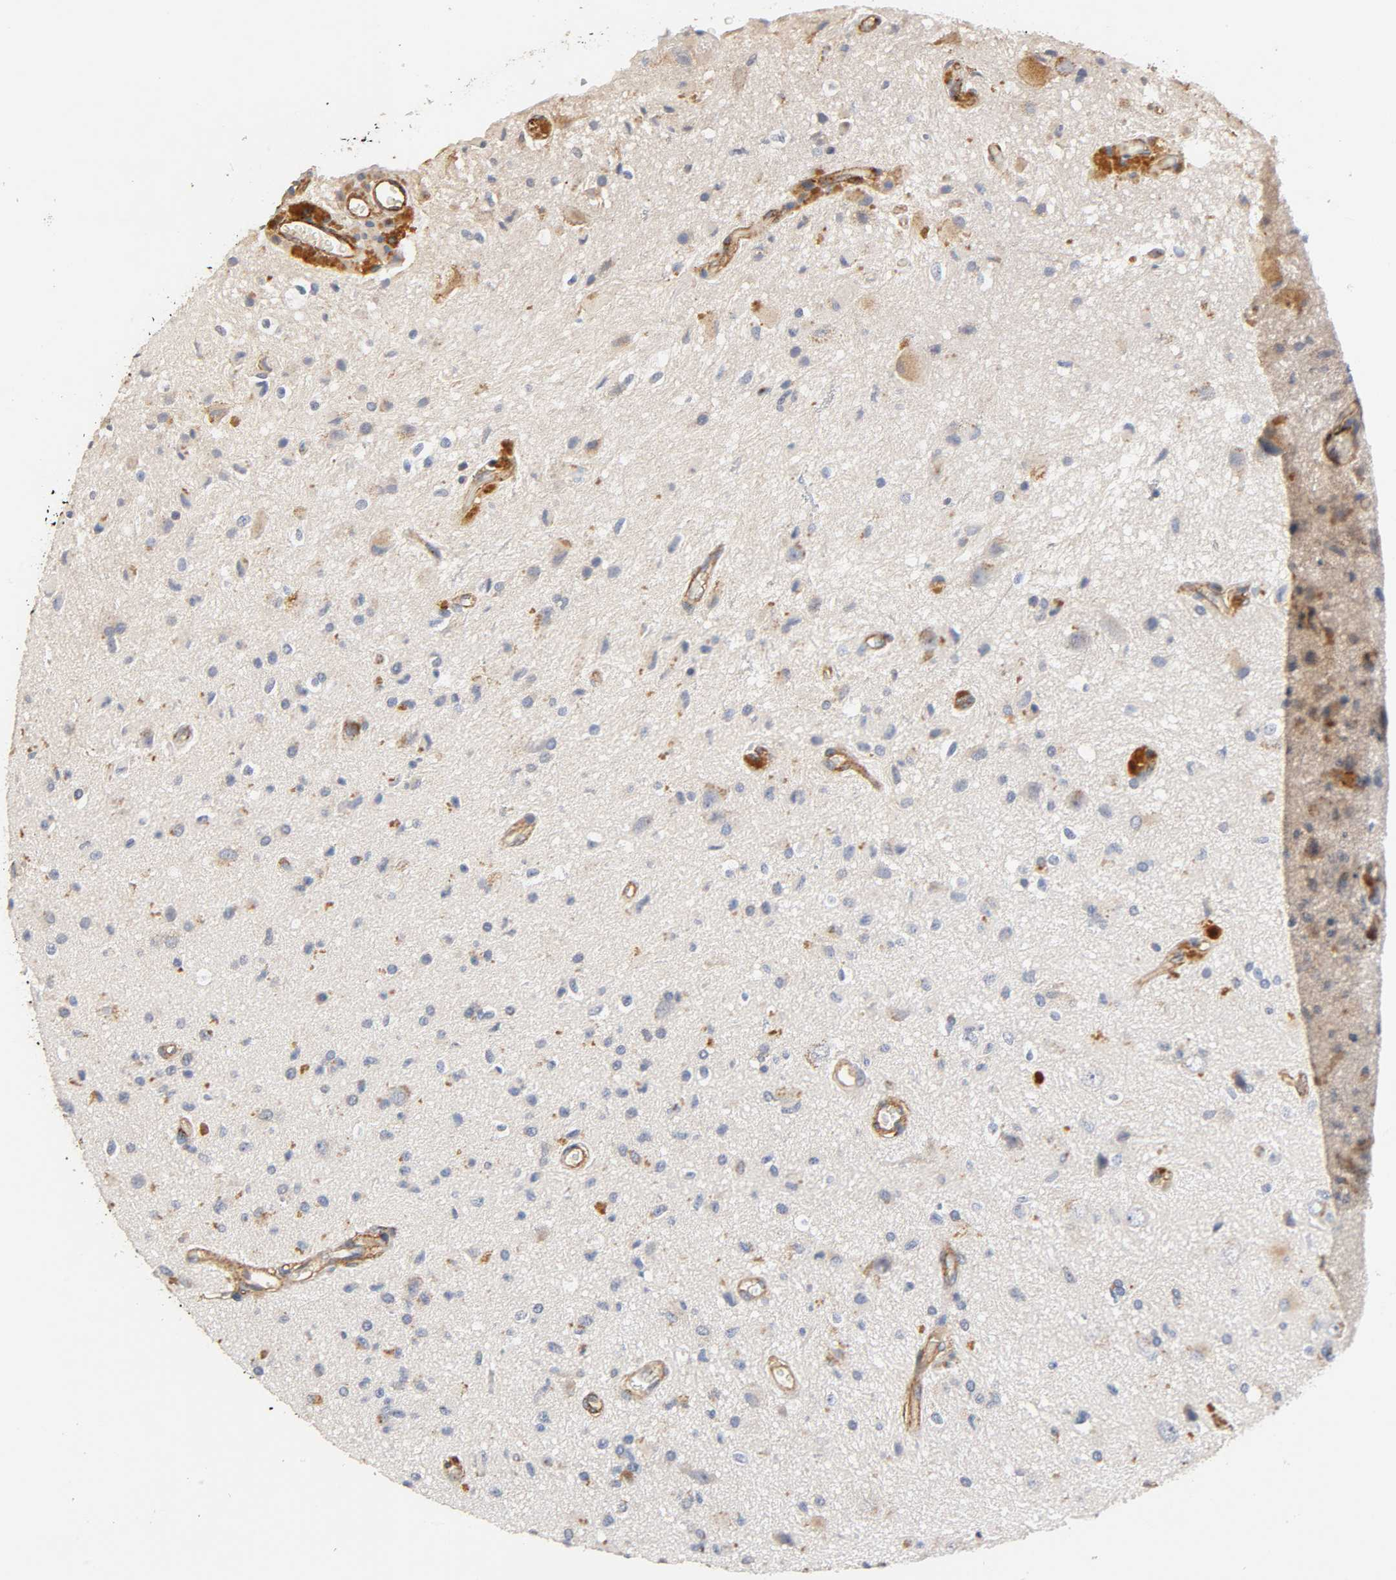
{"staining": {"intensity": "weak", "quantity": "<25%", "location": "cytoplasmic/membranous"}, "tissue": "glioma", "cell_type": "Tumor cells", "image_type": "cancer", "snomed": [{"axis": "morphology", "description": "Glioma, malignant, High grade"}, {"axis": "topography", "description": "Brain"}], "caption": "Image shows no significant protein expression in tumor cells of glioma.", "gene": "IFITM3", "patient": {"sex": "male", "age": 47}}